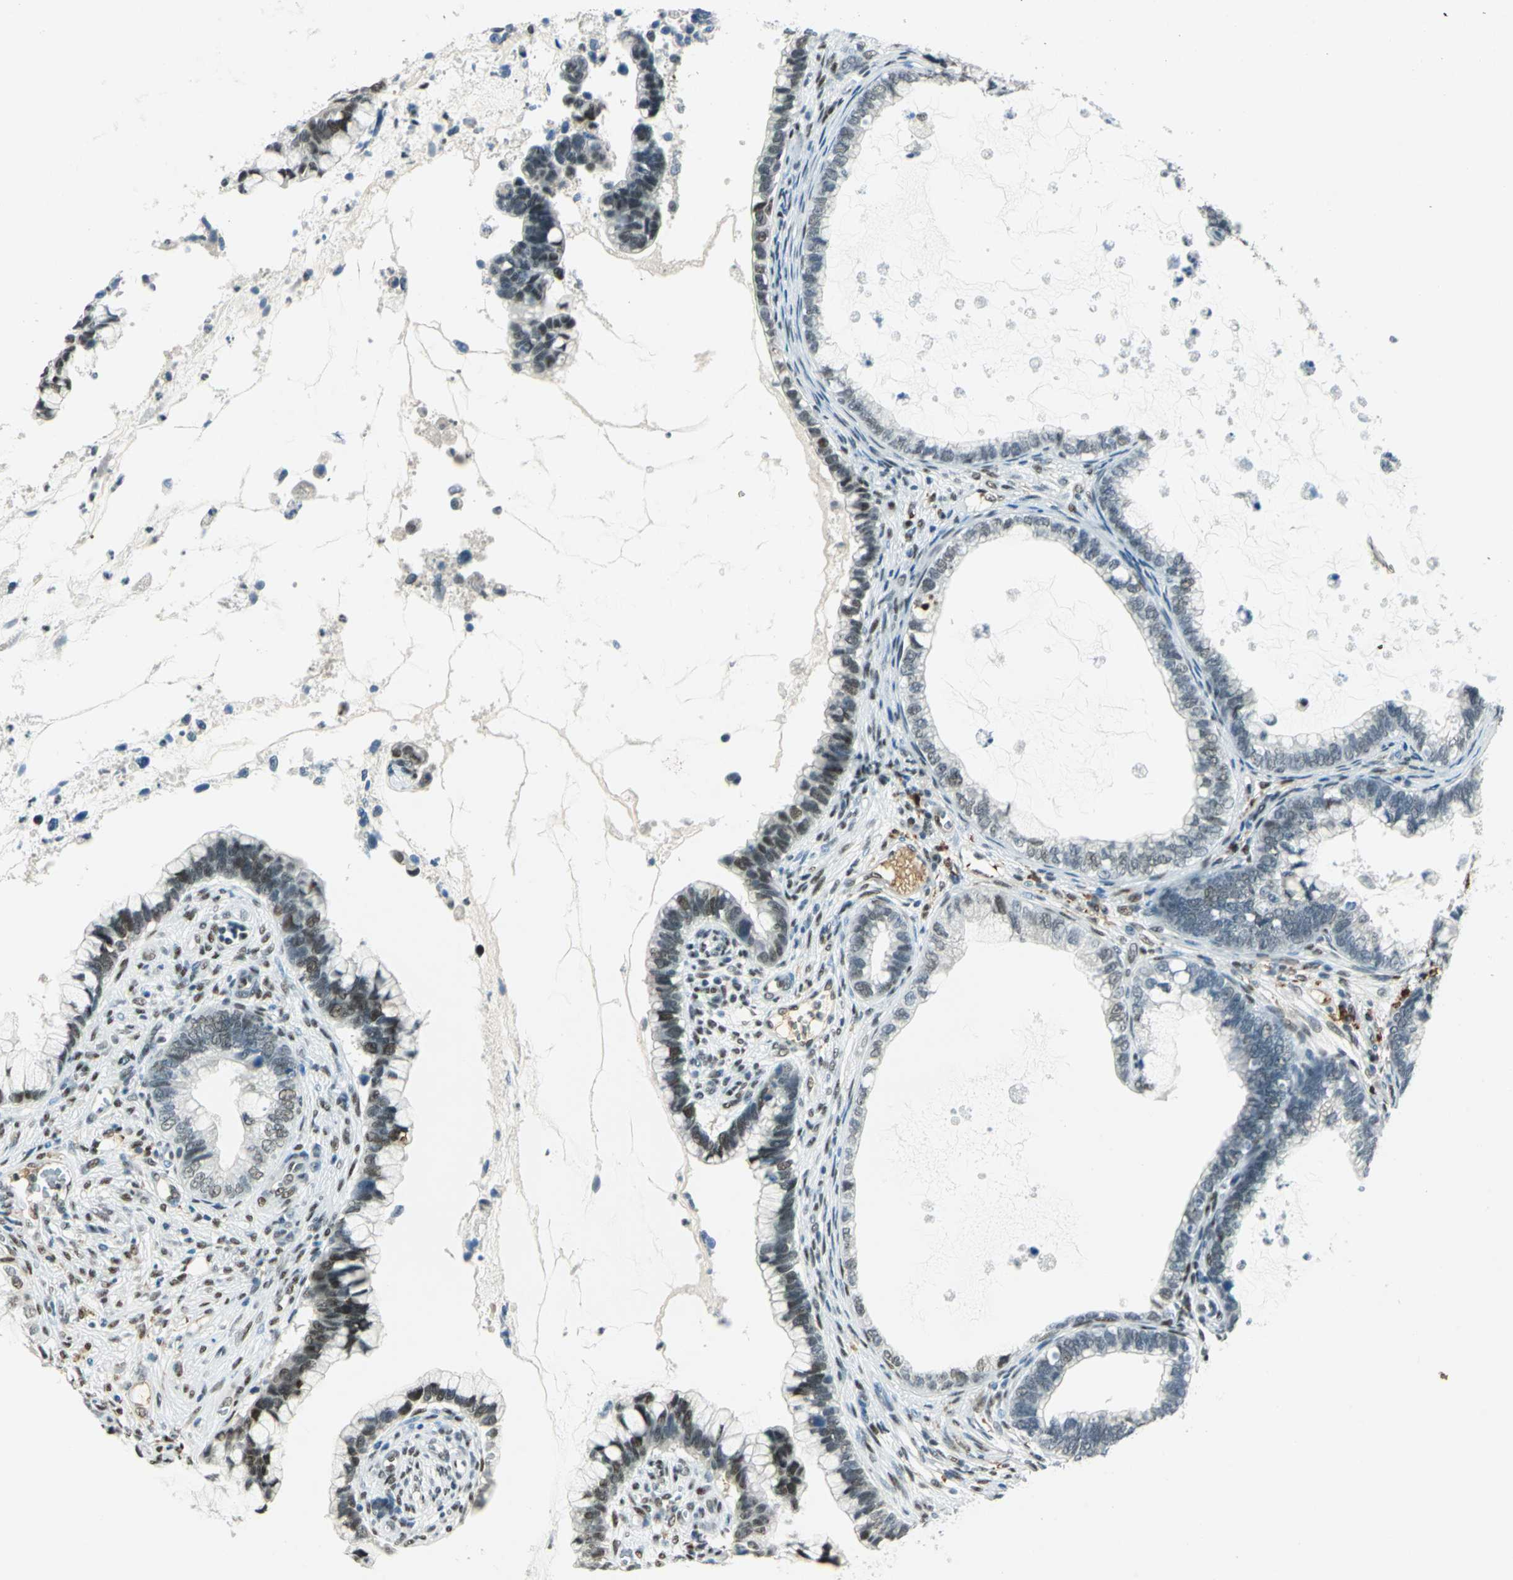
{"staining": {"intensity": "moderate", "quantity": "25%-75%", "location": "nuclear"}, "tissue": "cervical cancer", "cell_type": "Tumor cells", "image_type": "cancer", "snomed": [{"axis": "morphology", "description": "Adenocarcinoma, NOS"}, {"axis": "topography", "description": "Cervix"}], "caption": "Immunohistochemistry (IHC) image of neoplastic tissue: human adenocarcinoma (cervical) stained using immunohistochemistry (IHC) exhibits medium levels of moderate protein expression localized specifically in the nuclear of tumor cells, appearing as a nuclear brown color.", "gene": "MTMR10", "patient": {"sex": "female", "age": 44}}